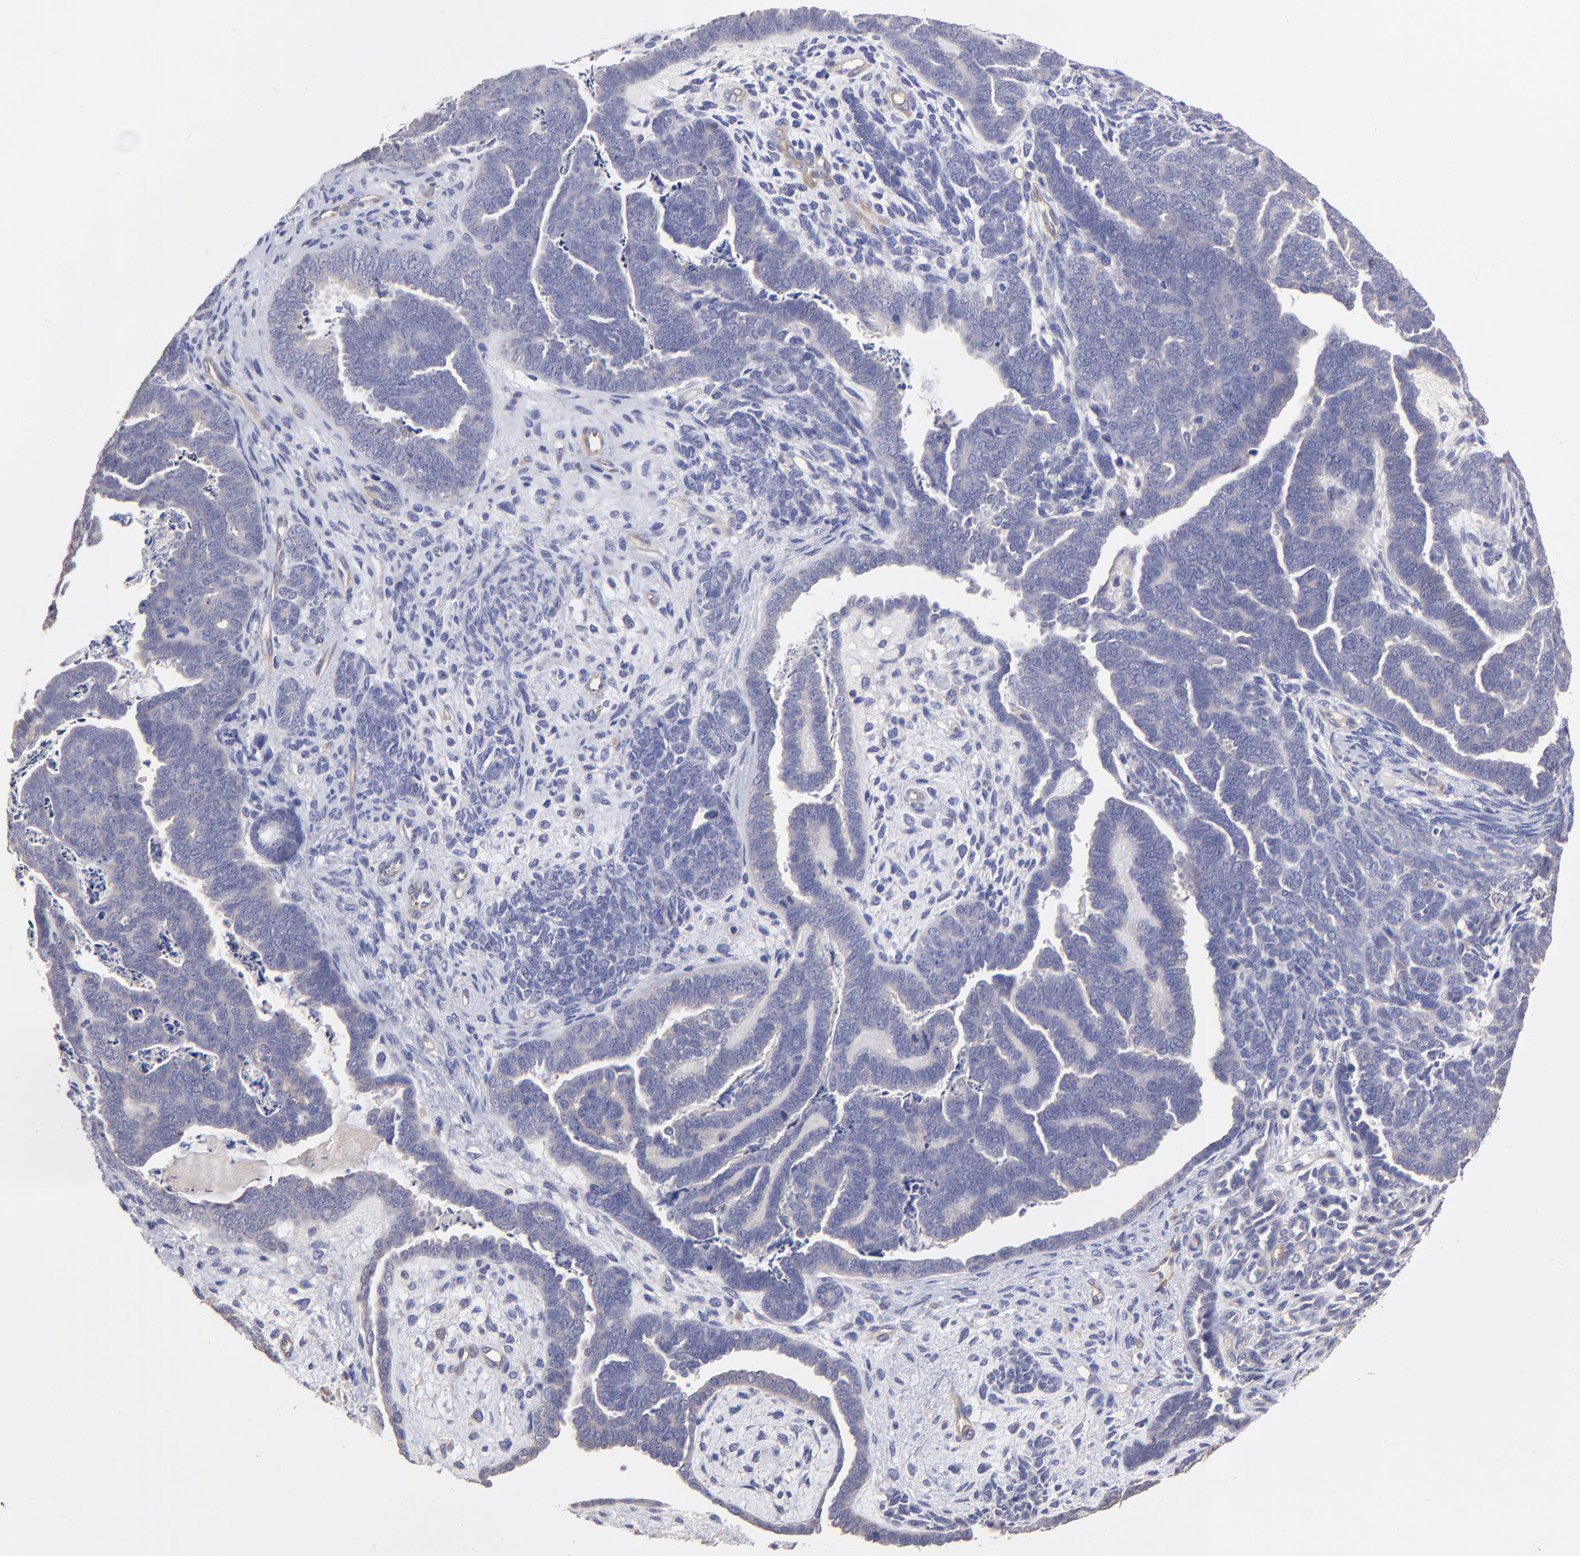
{"staining": {"intensity": "negative", "quantity": "none", "location": "none"}, "tissue": "endometrial cancer", "cell_type": "Tumor cells", "image_type": "cancer", "snomed": [{"axis": "morphology", "description": "Neoplasm, malignant, NOS"}, {"axis": "topography", "description": "Endometrium"}], "caption": "IHC micrograph of neoplastic tissue: human endometrial malignant neoplasm stained with DAB shows no significant protein positivity in tumor cells.", "gene": "ASB7", "patient": {"sex": "female", "age": 74}}